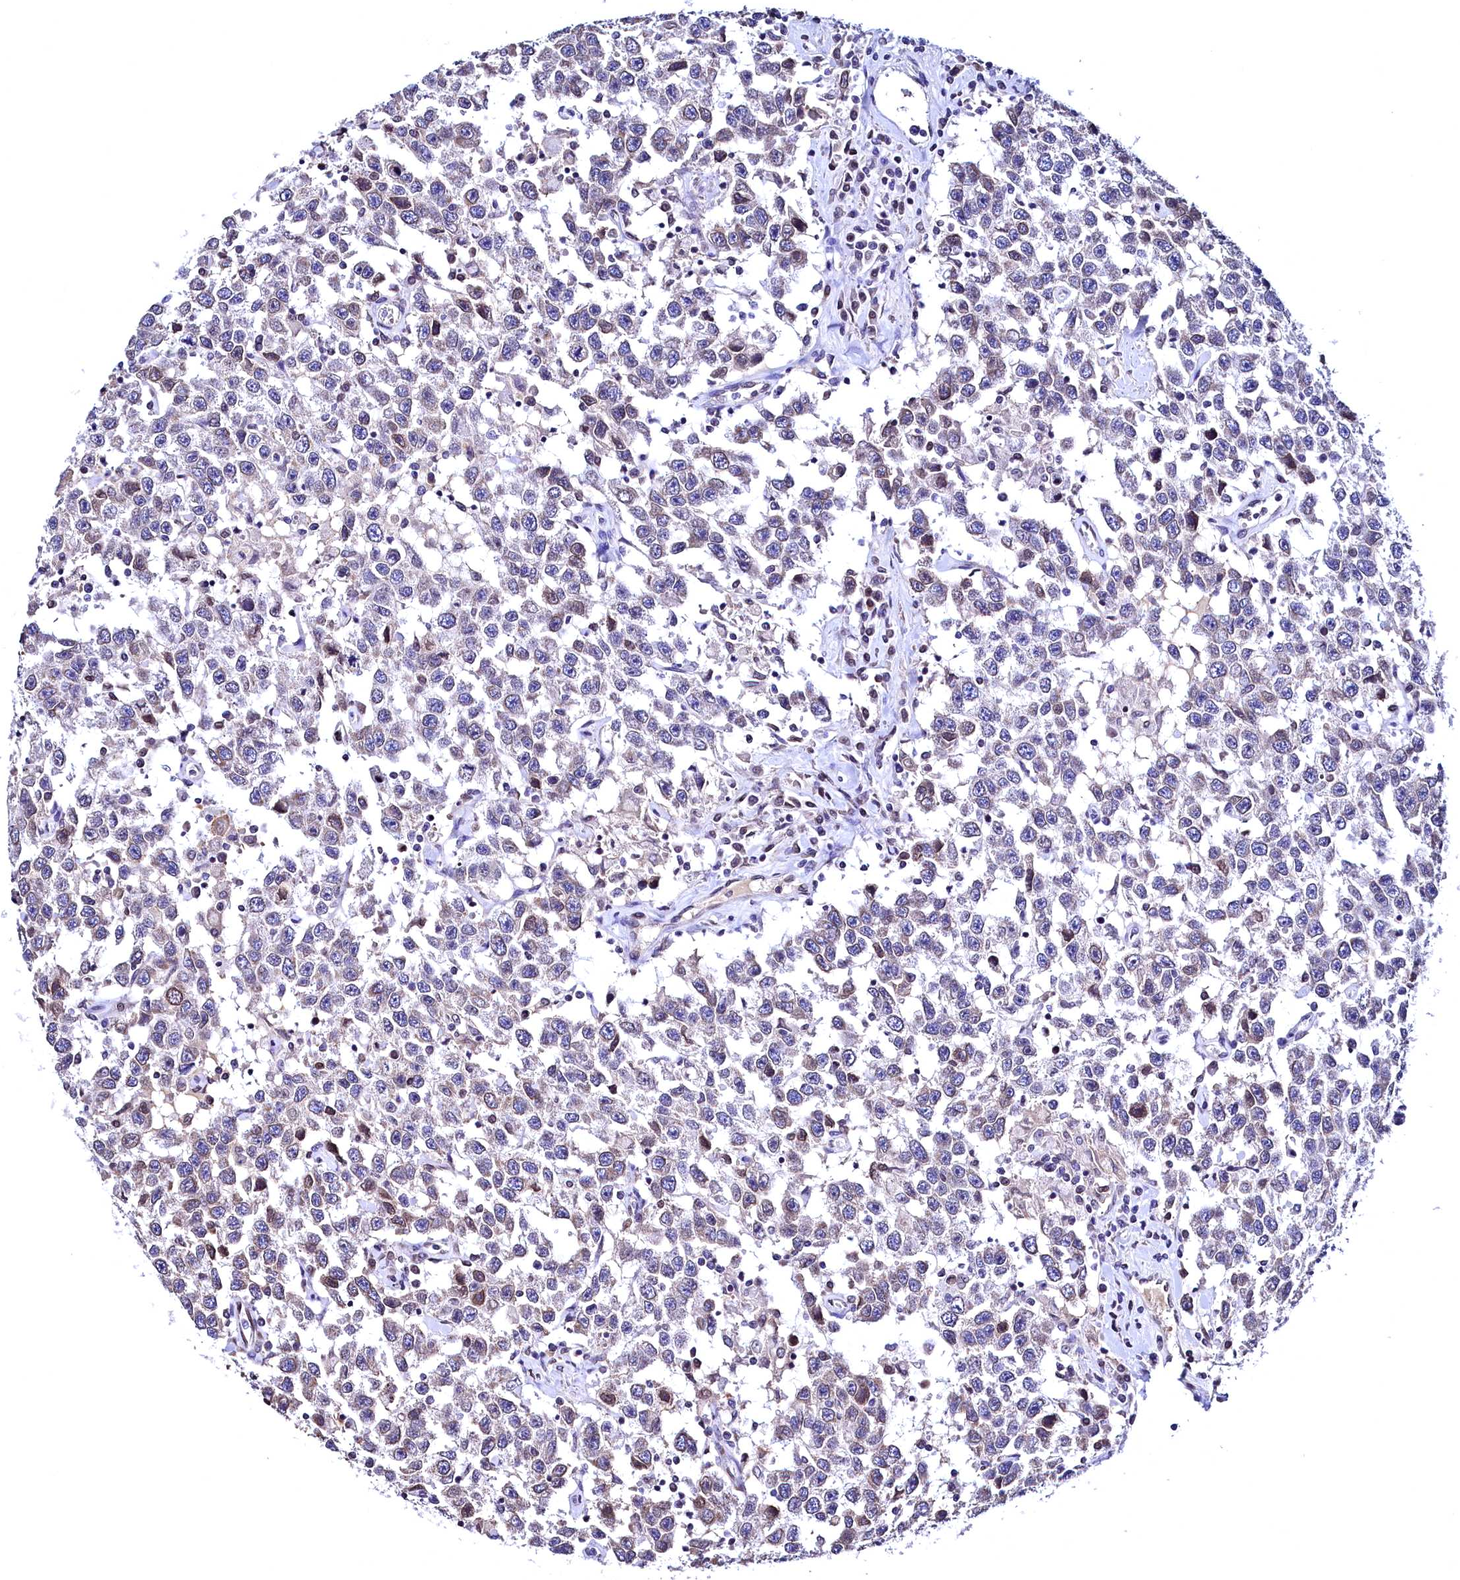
{"staining": {"intensity": "weak", "quantity": "<25%", "location": "cytoplasmic/membranous"}, "tissue": "testis cancer", "cell_type": "Tumor cells", "image_type": "cancer", "snomed": [{"axis": "morphology", "description": "Seminoma, NOS"}, {"axis": "topography", "description": "Testis"}], "caption": "This is an IHC image of human seminoma (testis). There is no expression in tumor cells.", "gene": "HAND1", "patient": {"sex": "male", "age": 41}}